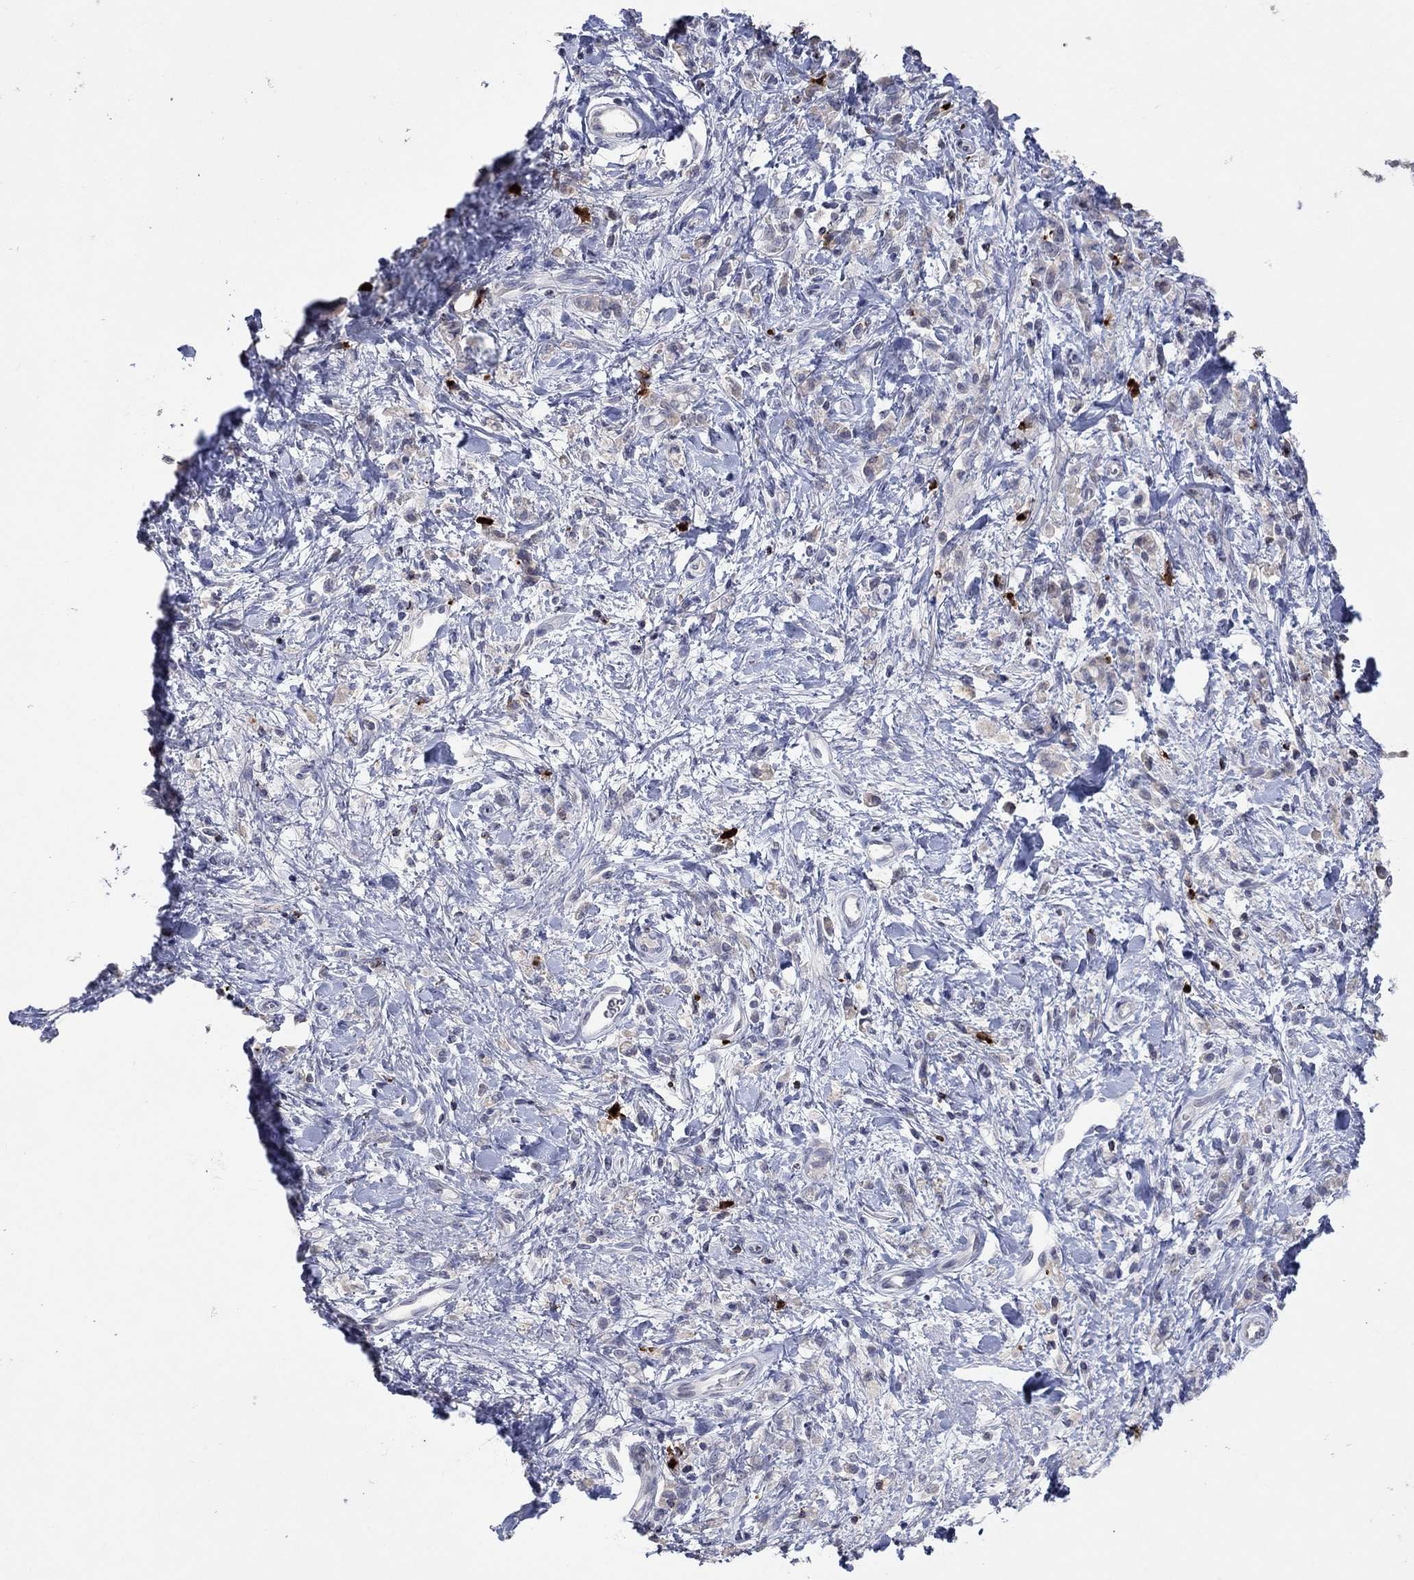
{"staining": {"intensity": "weak", "quantity": "25%-75%", "location": "cytoplasmic/membranous"}, "tissue": "stomach cancer", "cell_type": "Tumor cells", "image_type": "cancer", "snomed": [{"axis": "morphology", "description": "Adenocarcinoma, NOS"}, {"axis": "topography", "description": "Stomach"}], "caption": "Immunohistochemistry (IHC) staining of stomach cancer (adenocarcinoma), which displays low levels of weak cytoplasmic/membranous positivity in approximately 25%-75% of tumor cells indicating weak cytoplasmic/membranous protein staining. The staining was performed using DAB (3,3'-diaminobenzidine) (brown) for protein detection and nuclei were counterstained in hematoxylin (blue).", "gene": "CCL5", "patient": {"sex": "male", "age": 77}}